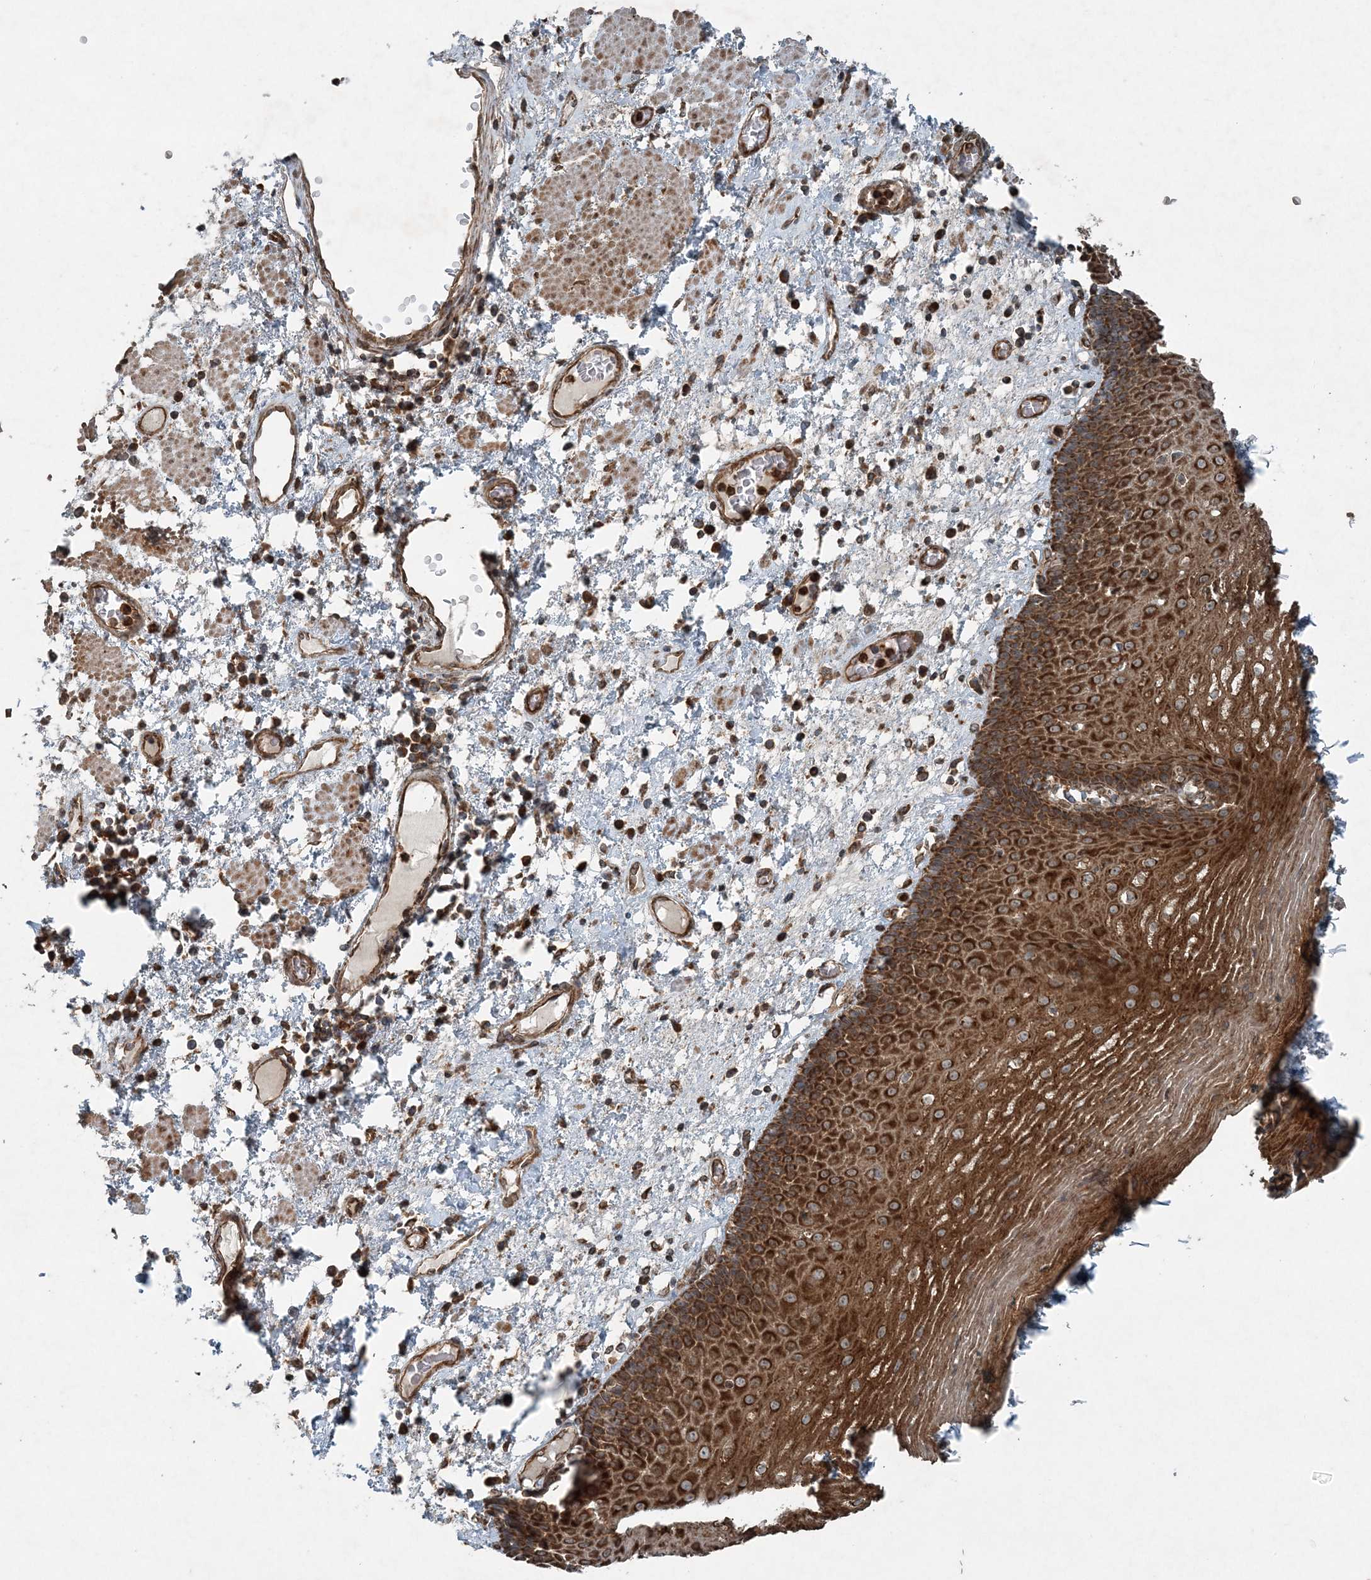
{"staining": {"intensity": "strong", "quantity": ">75%", "location": "cytoplasmic/membranous"}, "tissue": "esophagus", "cell_type": "Squamous epithelial cells", "image_type": "normal", "snomed": [{"axis": "morphology", "description": "Normal tissue, NOS"}, {"axis": "morphology", "description": "Adenocarcinoma, NOS"}, {"axis": "topography", "description": "Esophagus"}], "caption": "IHC image of unremarkable human esophagus stained for a protein (brown), which displays high levels of strong cytoplasmic/membranous expression in approximately >75% of squamous epithelial cells.", "gene": "COPS7B", "patient": {"sex": "male", "age": 62}}